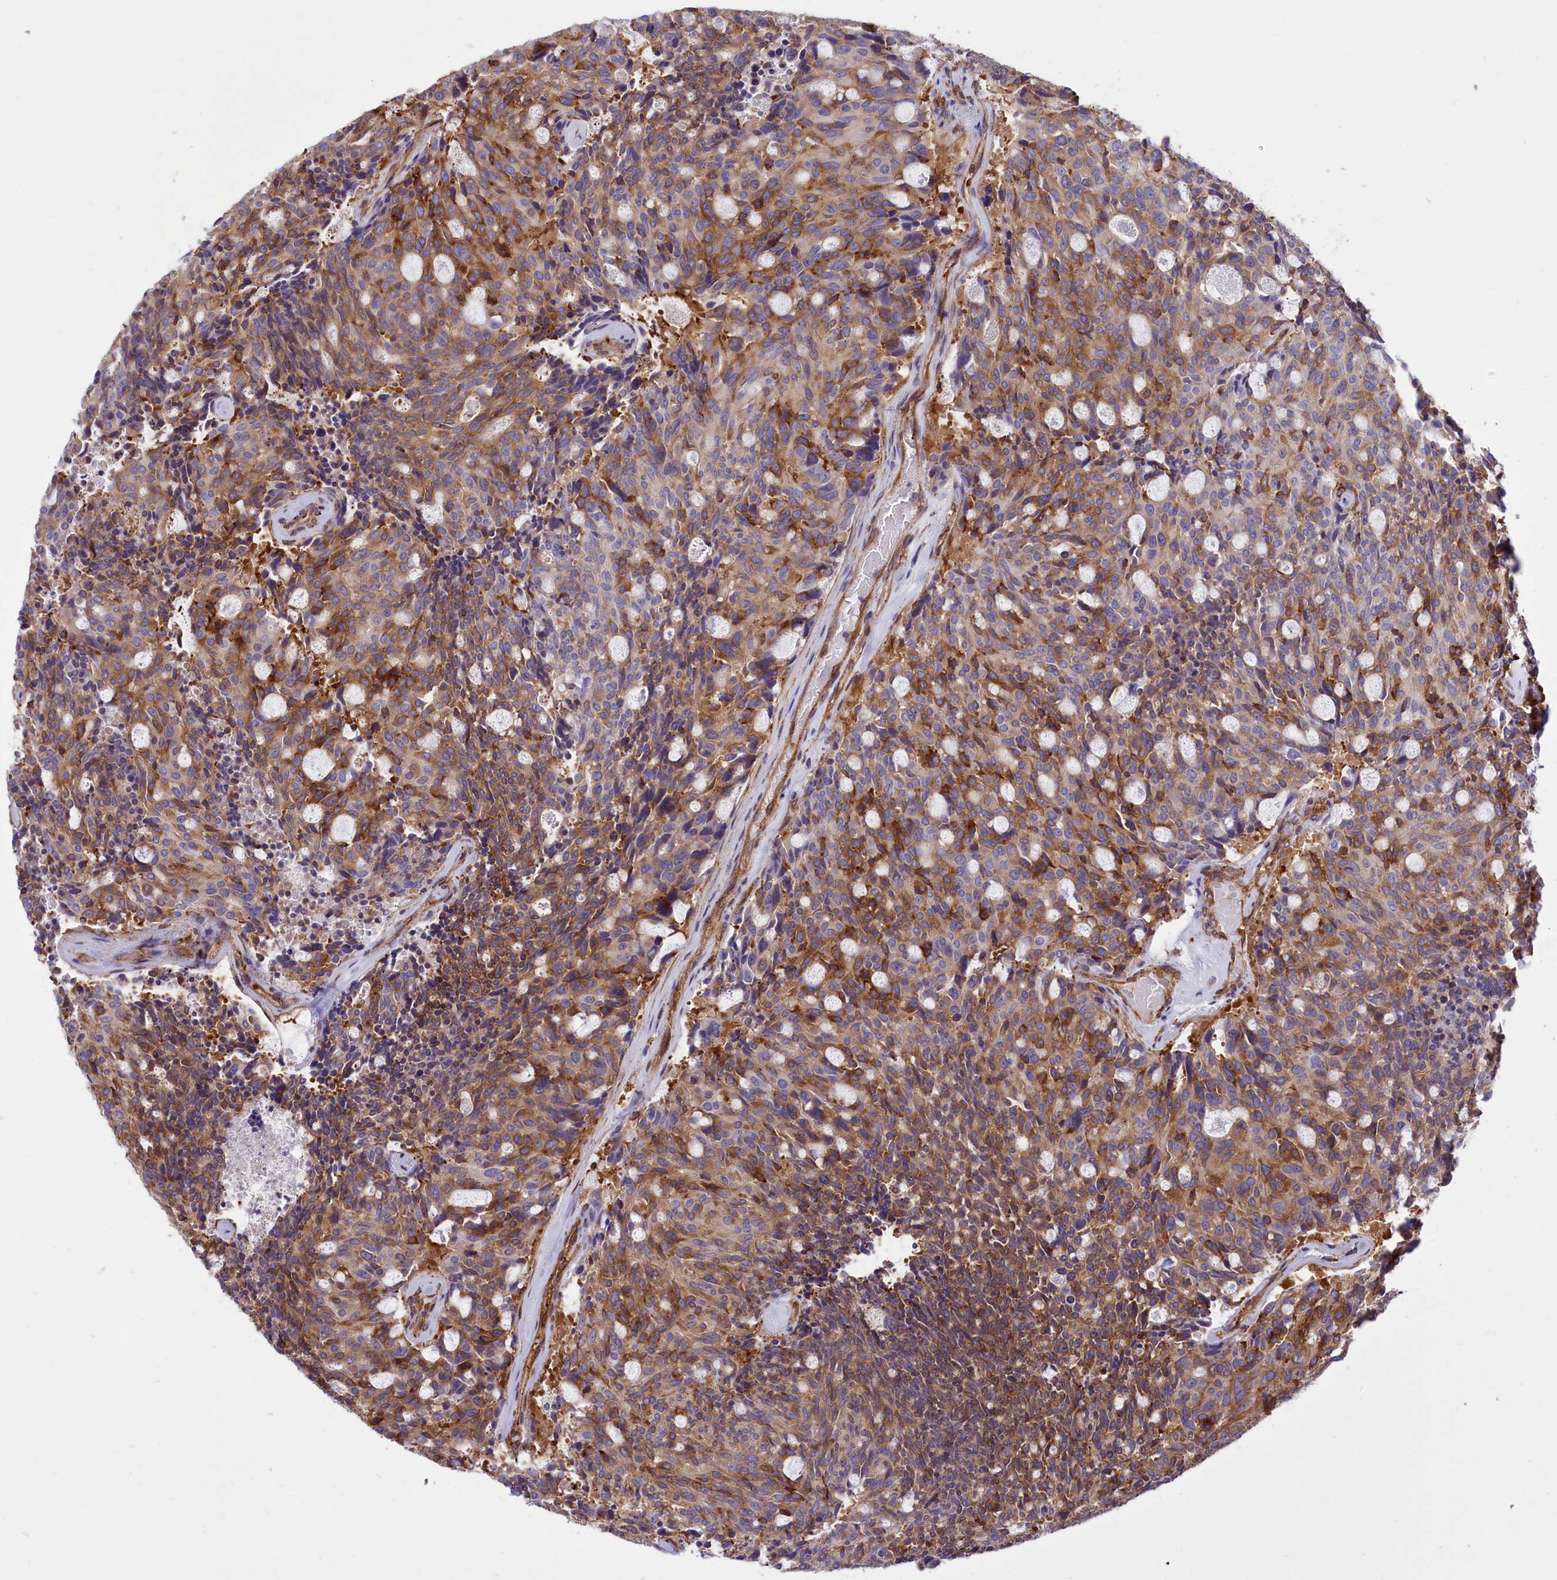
{"staining": {"intensity": "moderate", "quantity": ">75%", "location": "cytoplasmic/membranous"}, "tissue": "carcinoid", "cell_type": "Tumor cells", "image_type": "cancer", "snomed": [{"axis": "morphology", "description": "Carcinoid, malignant, NOS"}, {"axis": "topography", "description": "Pancreas"}], "caption": "Immunohistochemistry staining of carcinoid, which displays medium levels of moderate cytoplasmic/membranous positivity in about >75% of tumor cells indicating moderate cytoplasmic/membranous protein expression. The staining was performed using DAB (3,3'-diaminobenzidine) (brown) for protein detection and nuclei were counterstained in hematoxylin (blue).", "gene": "SEPTIN9", "patient": {"sex": "female", "age": 54}}